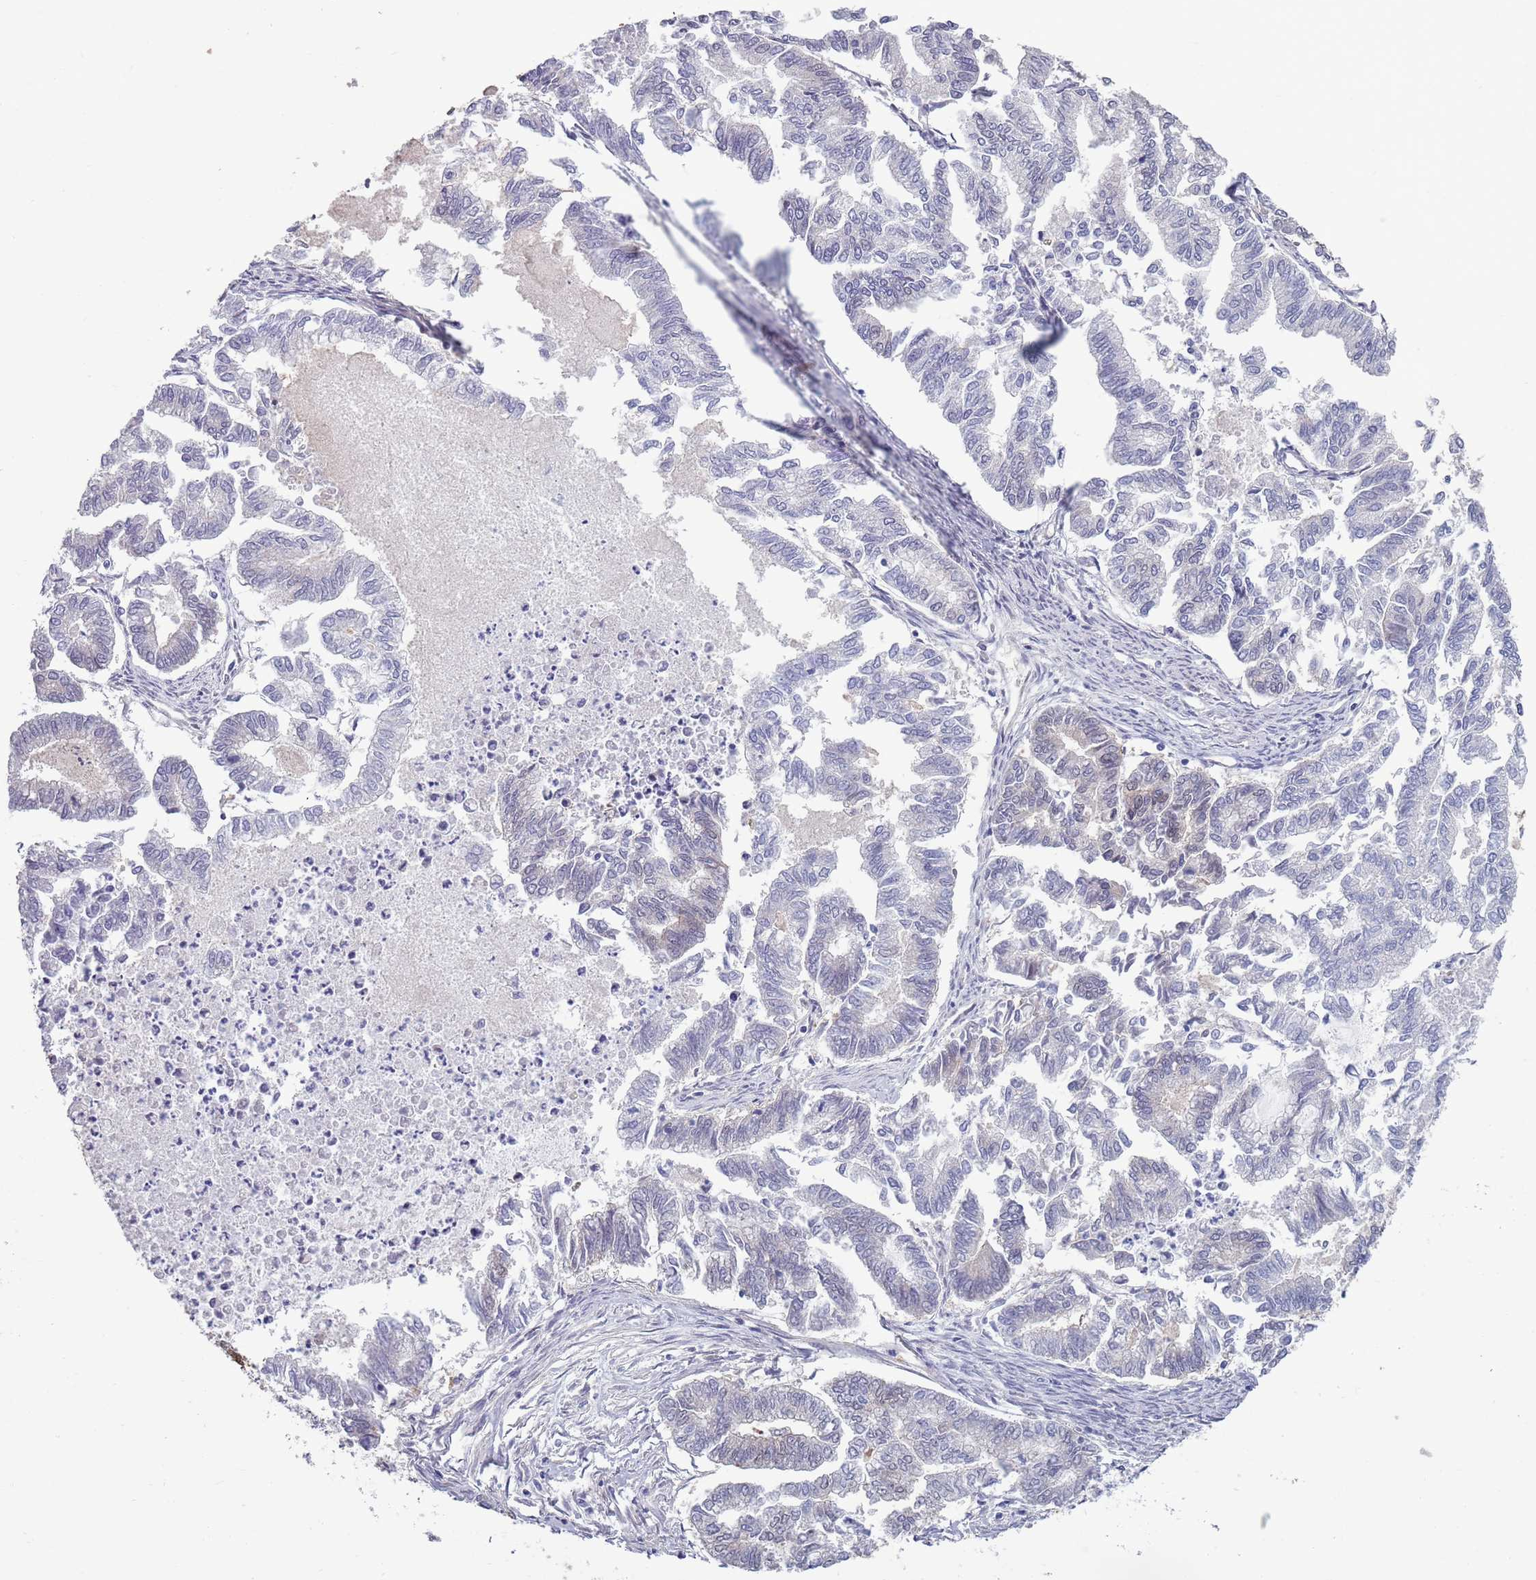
{"staining": {"intensity": "negative", "quantity": "none", "location": "none"}, "tissue": "endometrial cancer", "cell_type": "Tumor cells", "image_type": "cancer", "snomed": [{"axis": "morphology", "description": "Adenocarcinoma, NOS"}, {"axis": "topography", "description": "Endometrium"}], "caption": "Immunohistochemistry micrograph of endometrial cancer stained for a protein (brown), which exhibits no expression in tumor cells.", "gene": "CLNS1A", "patient": {"sex": "female", "age": 79}}